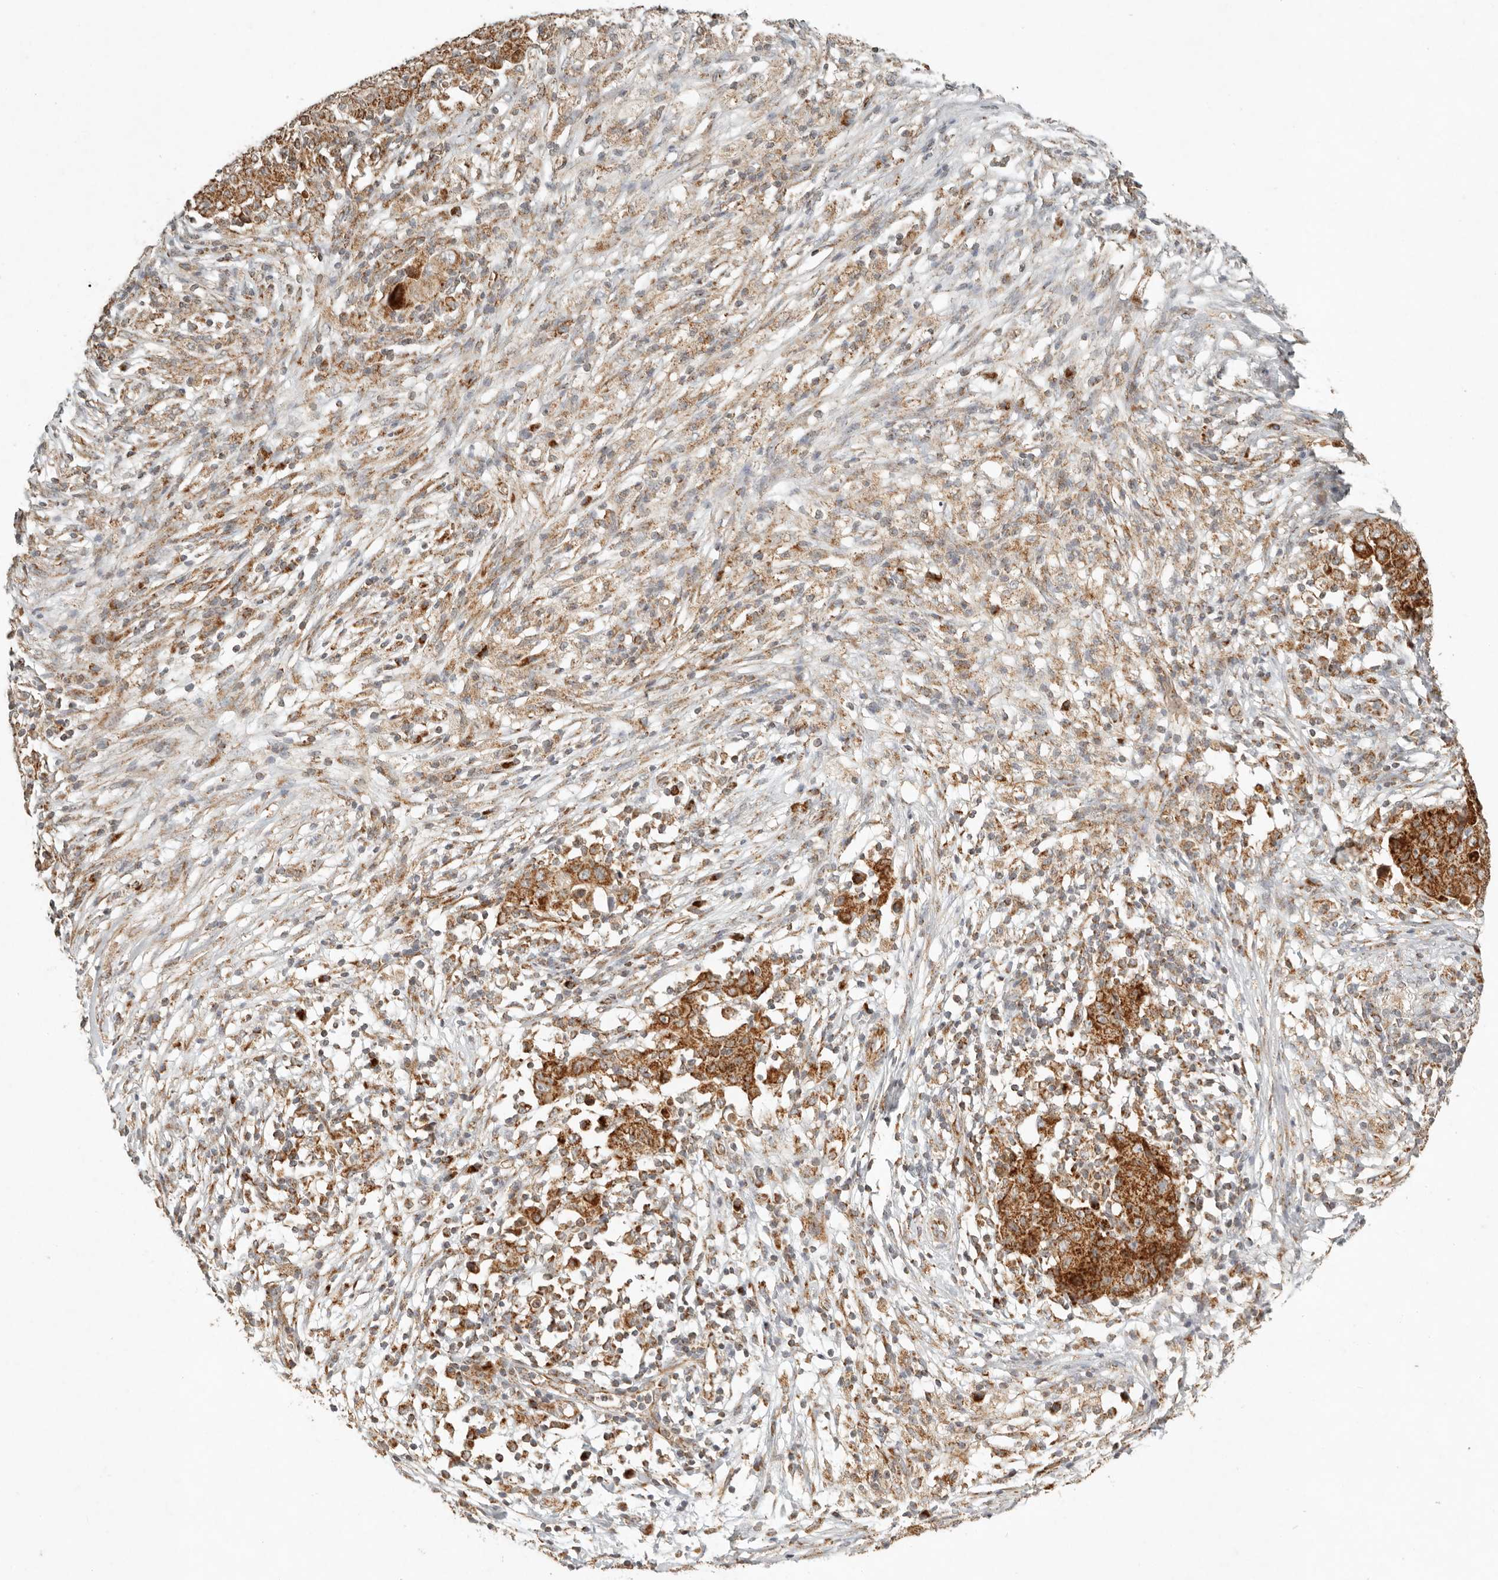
{"staining": {"intensity": "moderate", "quantity": ">75%", "location": "cytoplasmic/membranous"}, "tissue": "ovarian cancer", "cell_type": "Tumor cells", "image_type": "cancer", "snomed": [{"axis": "morphology", "description": "Carcinoma, endometroid"}, {"axis": "topography", "description": "Ovary"}], "caption": "Immunohistochemistry (IHC) staining of ovarian endometroid carcinoma, which displays medium levels of moderate cytoplasmic/membranous staining in approximately >75% of tumor cells indicating moderate cytoplasmic/membranous protein expression. The staining was performed using DAB (brown) for protein detection and nuclei were counterstained in hematoxylin (blue).", "gene": "MRPL55", "patient": {"sex": "female", "age": 42}}